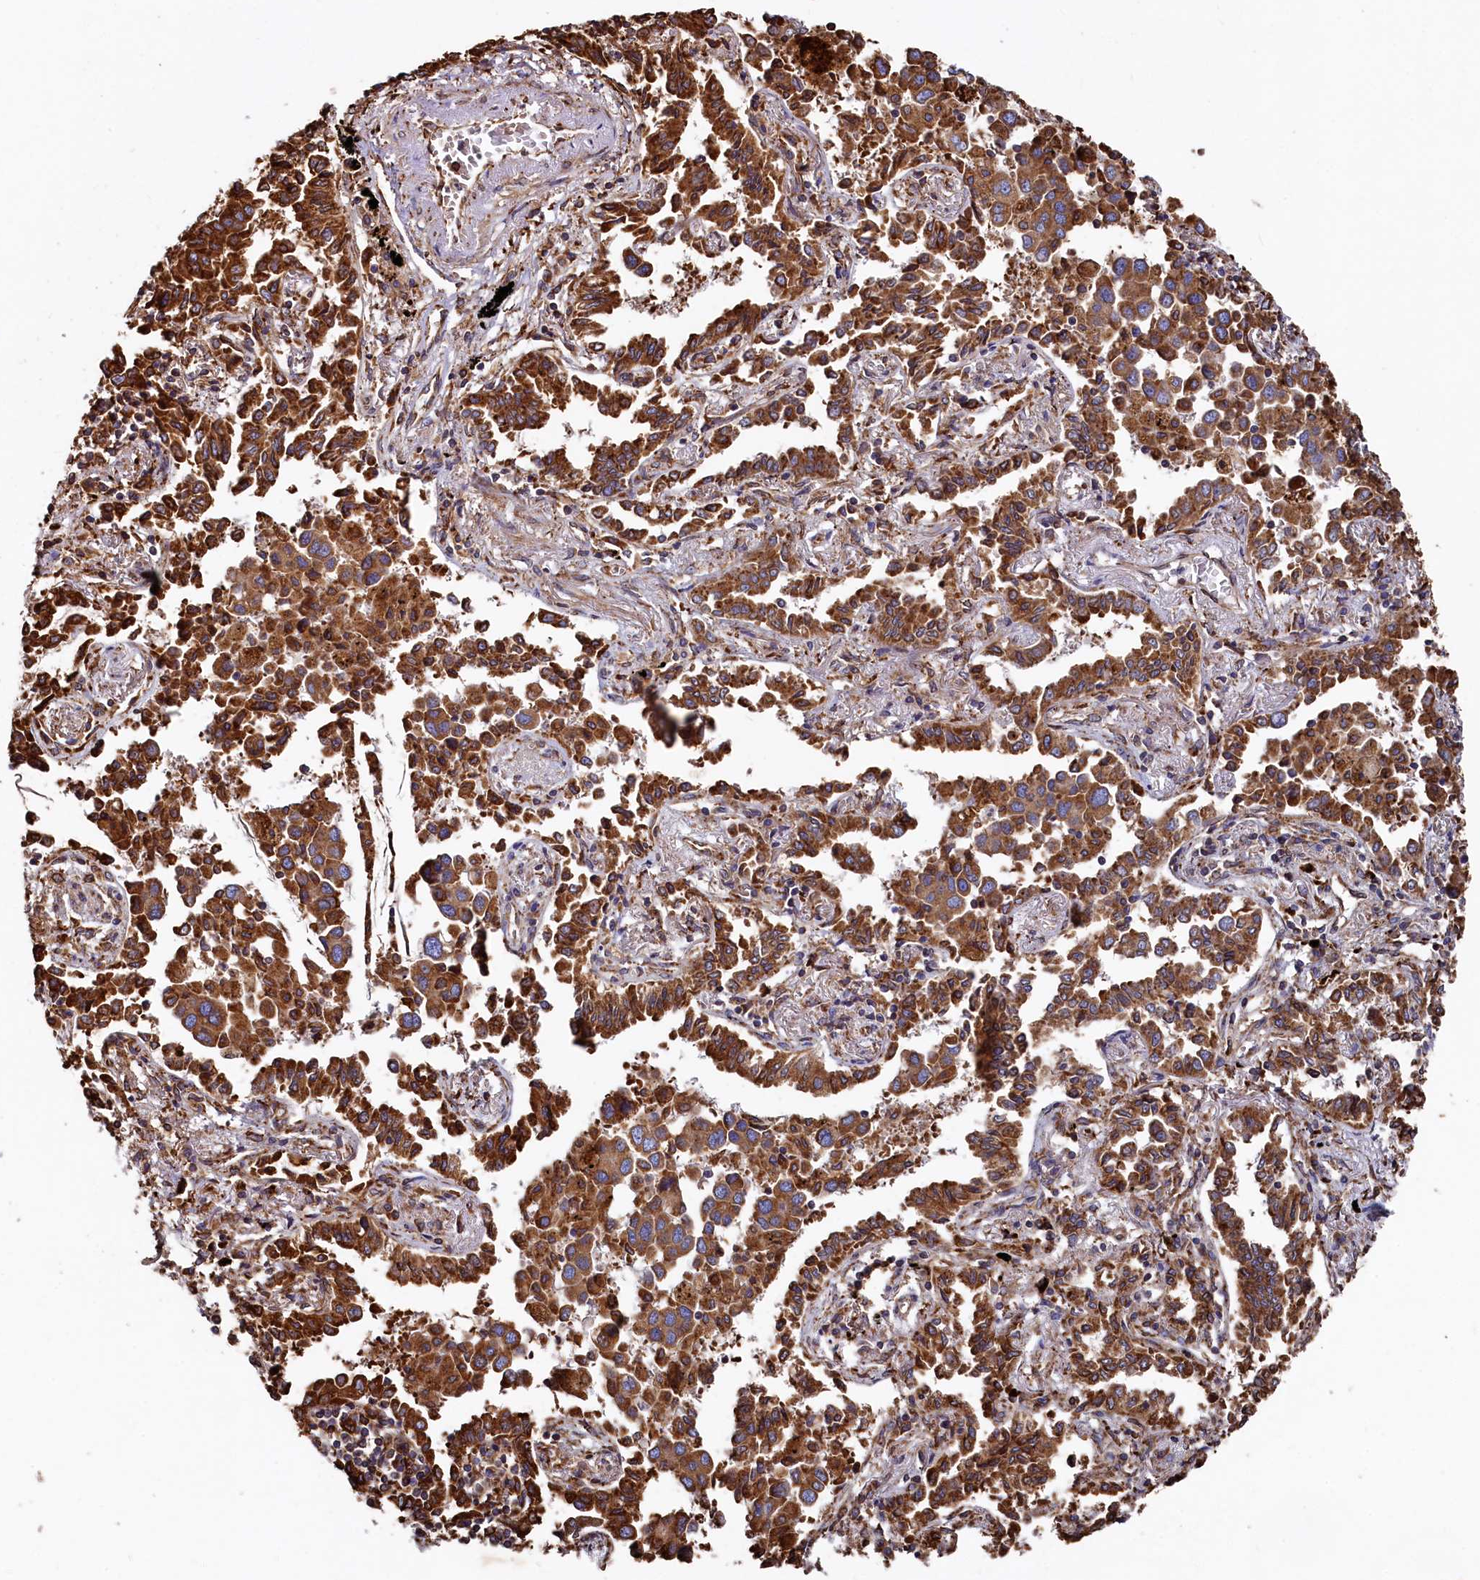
{"staining": {"intensity": "strong", "quantity": ">75%", "location": "cytoplasmic/membranous"}, "tissue": "lung cancer", "cell_type": "Tumor cells", "image_type": "cancer", "snomed": [{"axis": "morphology", "description": "Adenocarcinoma, NOS"}, {"axis": "topography", "description": "Lung"}], "caption": "Human lung adenocarcinoma stained for a protein (brown) reveals strong cytoplasmic/membranous positive positivity in approximately >75% of tumor cells.", "gene": "NEURL1B", "patient": {"sex": "male", "age": 67}}